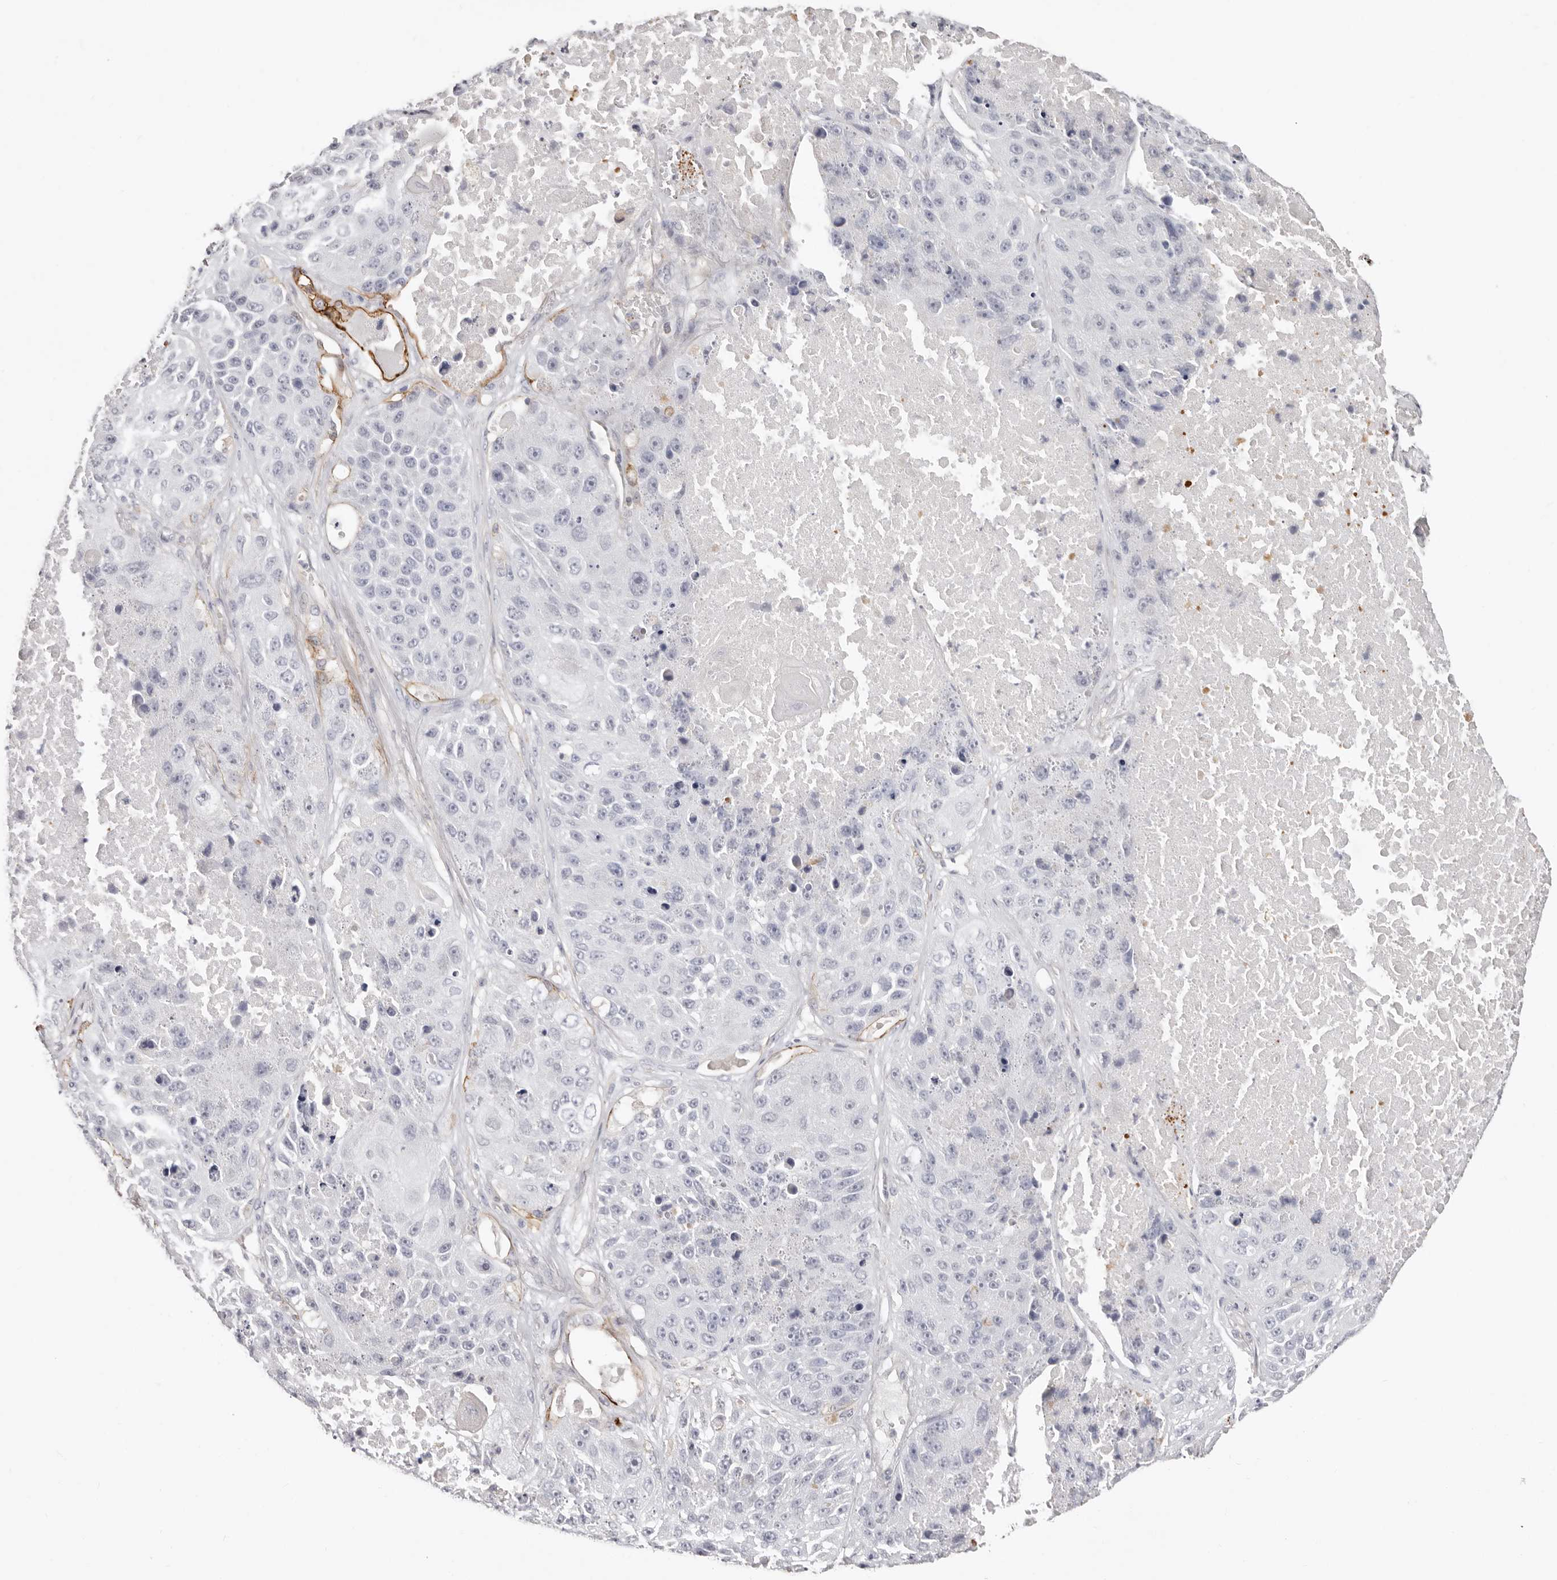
{"staining": {"intensity": "negative", "quantity": "none", "location": "none"}, "tissue": "lung cancer", "cell_type": "Tumor cells", "image_type": "cancer", "snomed": [{"axis": "morphology", "description": "Squamous cell carcinoma, NOS"}, {"axis": "topography", "description": "Lung"}], "caption": "The image exhibits no staining of tumor cells in lung squamous cell carcinoma.", "gene": "PKDCC", "patient": {"sex": "male", "age": 61}}